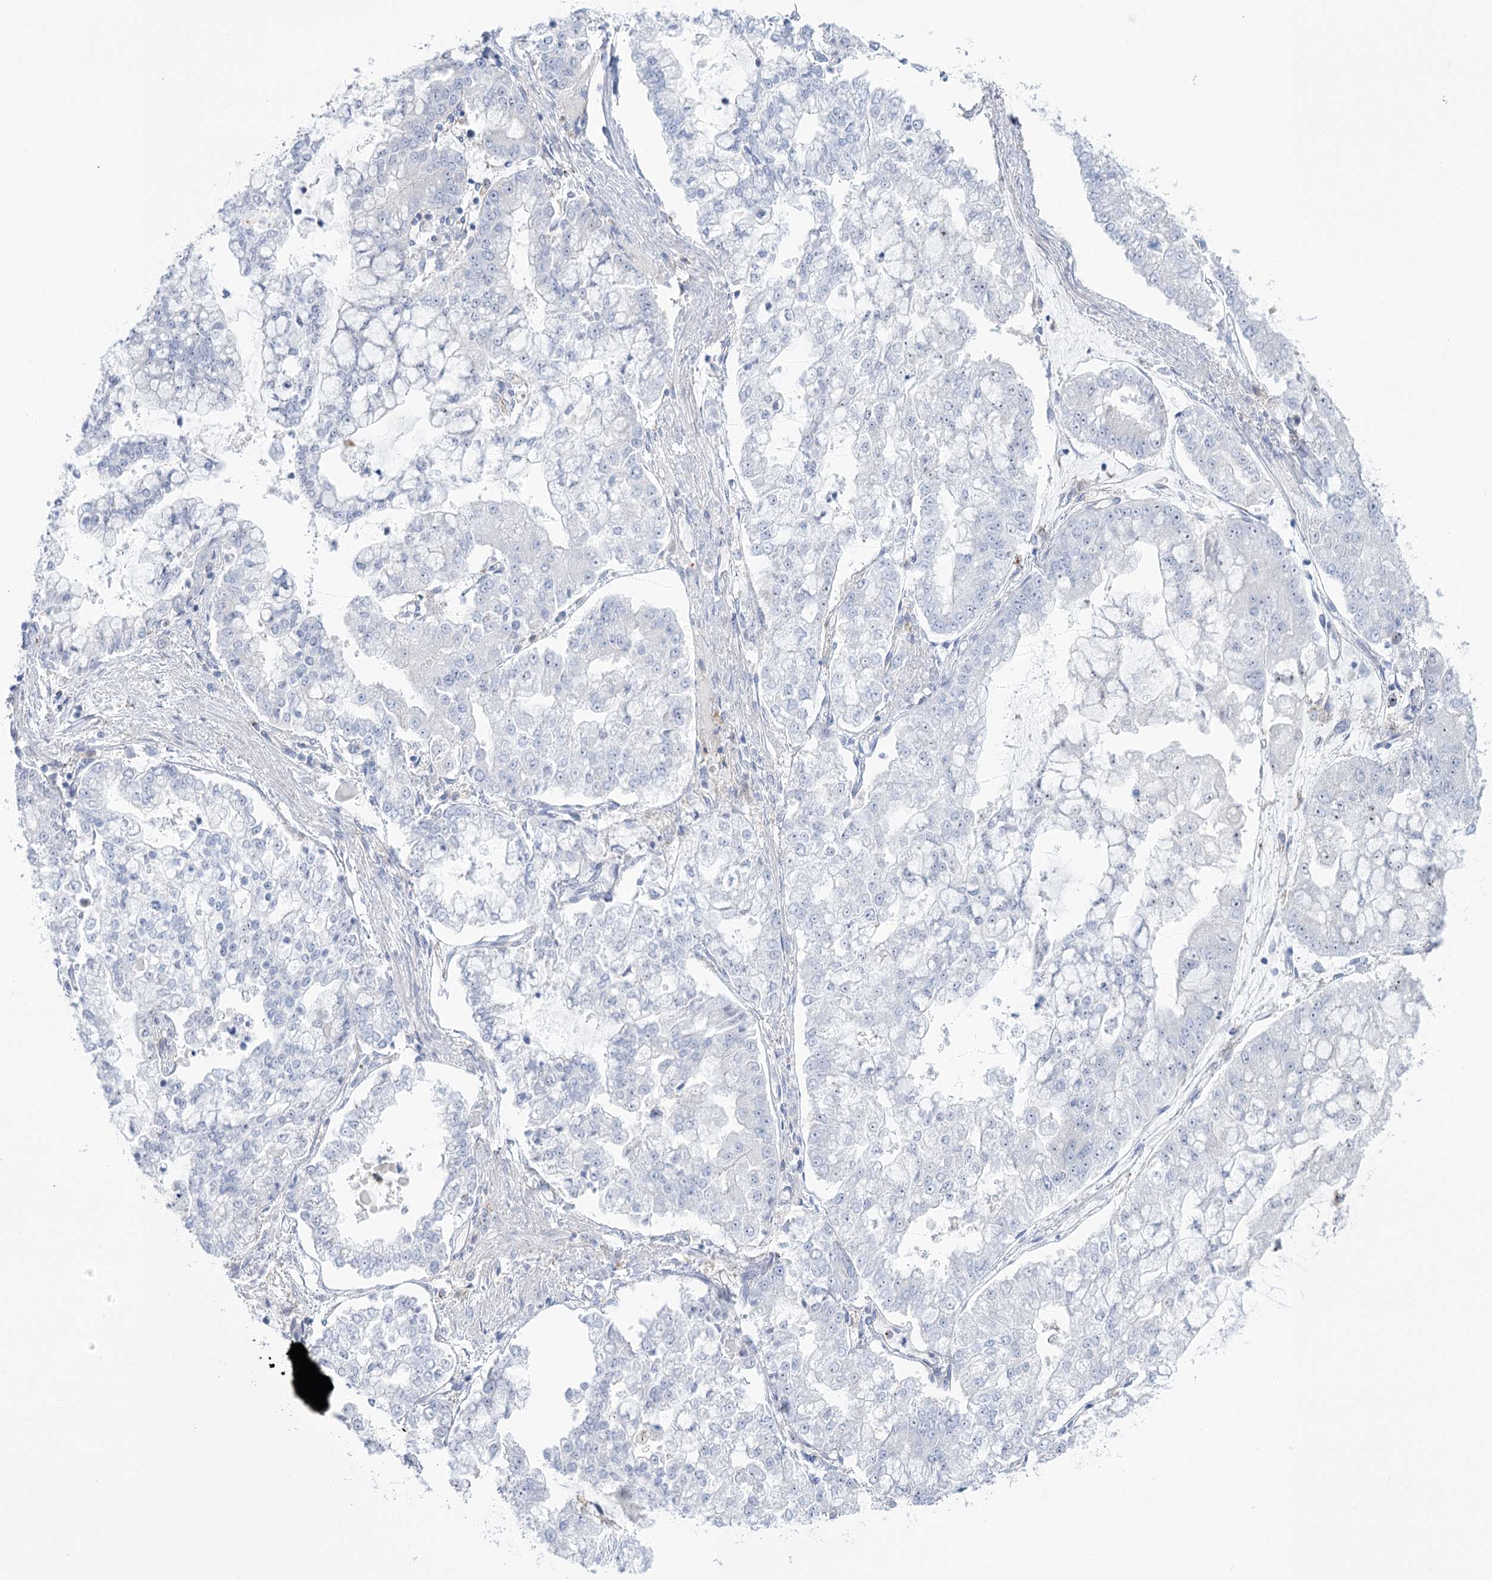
{"staining": {"intensity": "negative", "quantity": "none", "location": "none"}, "tissue": "stomach cancer", "cell_type": "Tumor cells", "image_type": "cancer", "snomed": [{"axis": "morphology", "description": "Adenocarcinoma, NOS"}, {"axis": "topography", "description": "Stomach"}], "caption": "Tumor cells show no significant protein expression in stomach adenocarcinoma.", "gene": "CCDC88A", "patient": {"sex": "male", "age": 76}}